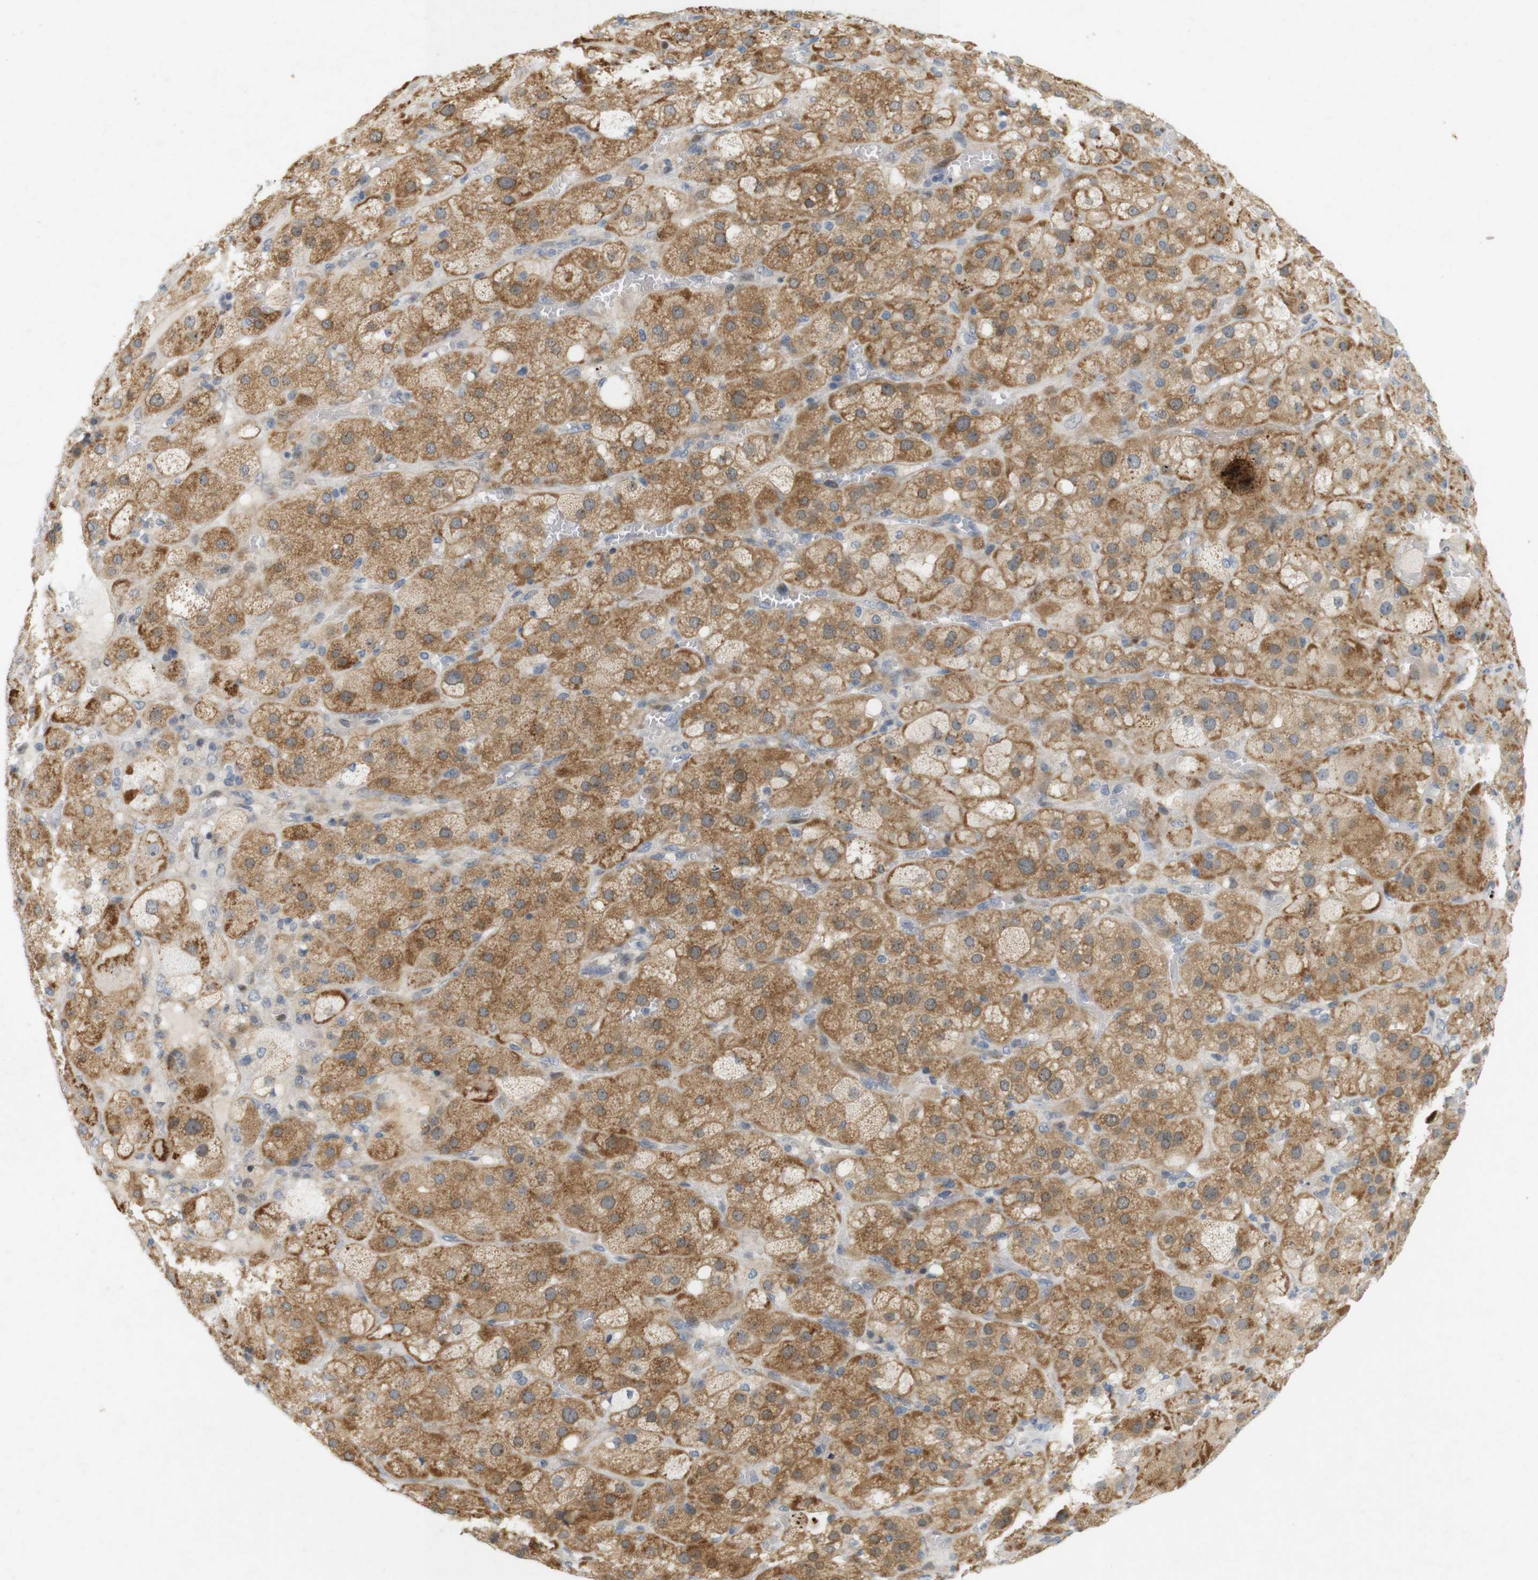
{"staining": {"intensity": "moderate", "quantity": ">75%", "location": "cytoplasmic/membranous,nuclear"}, "tissue": "adrenal gland", "cell_type": "Glandular cells", "image_type": "normal", "snomed": [{"axis": "morphology", "description": "Normal tissue, NOS"}, {"axis": "topography", "description": "Adrenal gland"}], "caption": "This micrograph displays IHC staining of normal human adrenal gland, with medium moderate cytoplasmic/membranous,nuclear positivity in about >75% of glandular cells.", "gene": "PPP1R14A", "patient": {"sex": "female", "age": 47}}